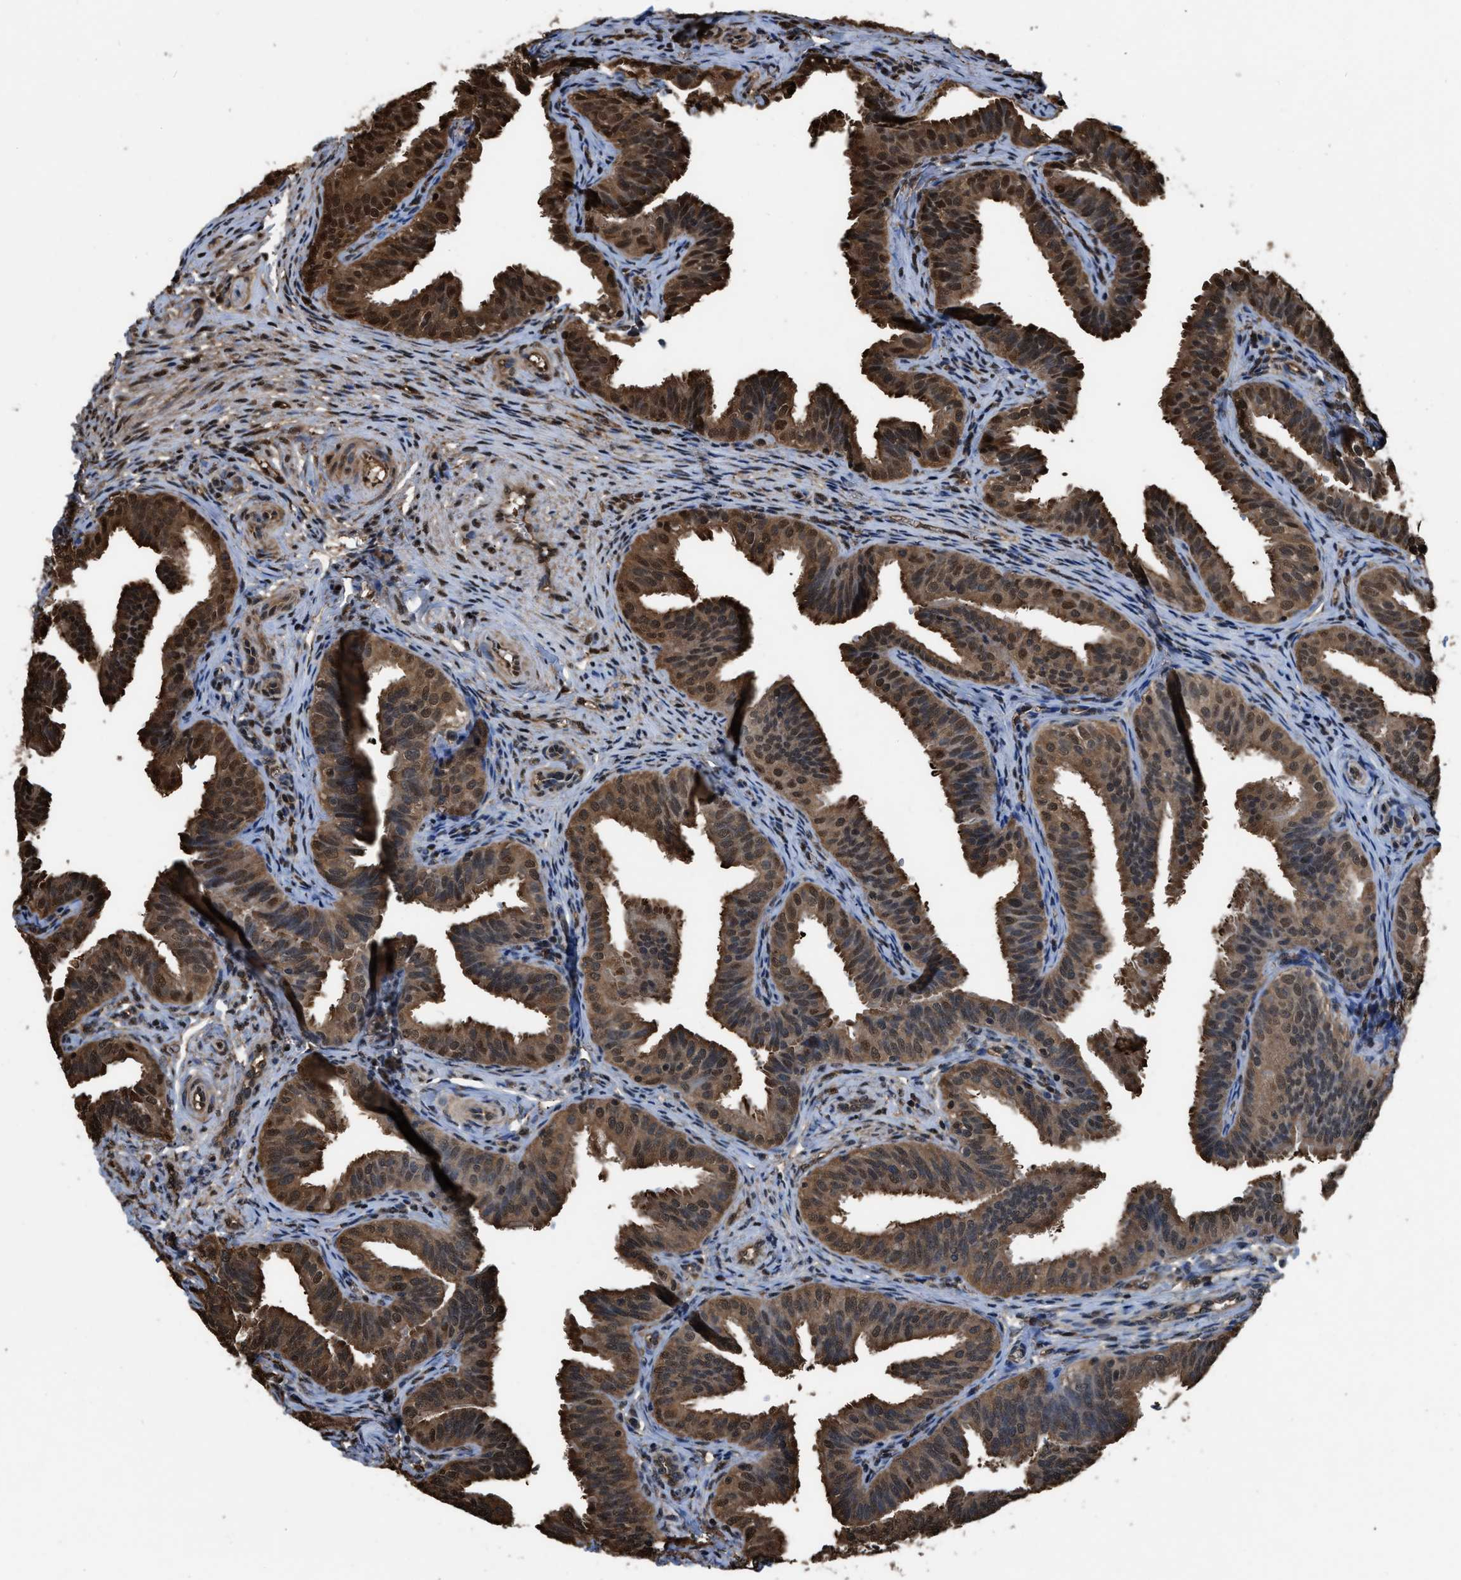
{"staining": {"intensity": "moderate", "quantity": ">75%", "location": "cytoplasmic/membranous,nuclear"}, "tissue": "fallopian tube", "cell_type": "Glandular cells", "image_type": "normal", "snomed": [{"axis": "morphology", "description": "Normal tissue, NOS"}, {"axis": "topography", "description": "Fallopian tube"}], "caption": "A high-resolution histopathology image shows immunohistochemistry (IHC) staining of benign fallopian tube, which displays moderate cytoplasmic/membranous,nuclear expression in approximately >75% of glandular cells.", "gene": "FNTA", "patient": {"sex": "female", "age": 35}}